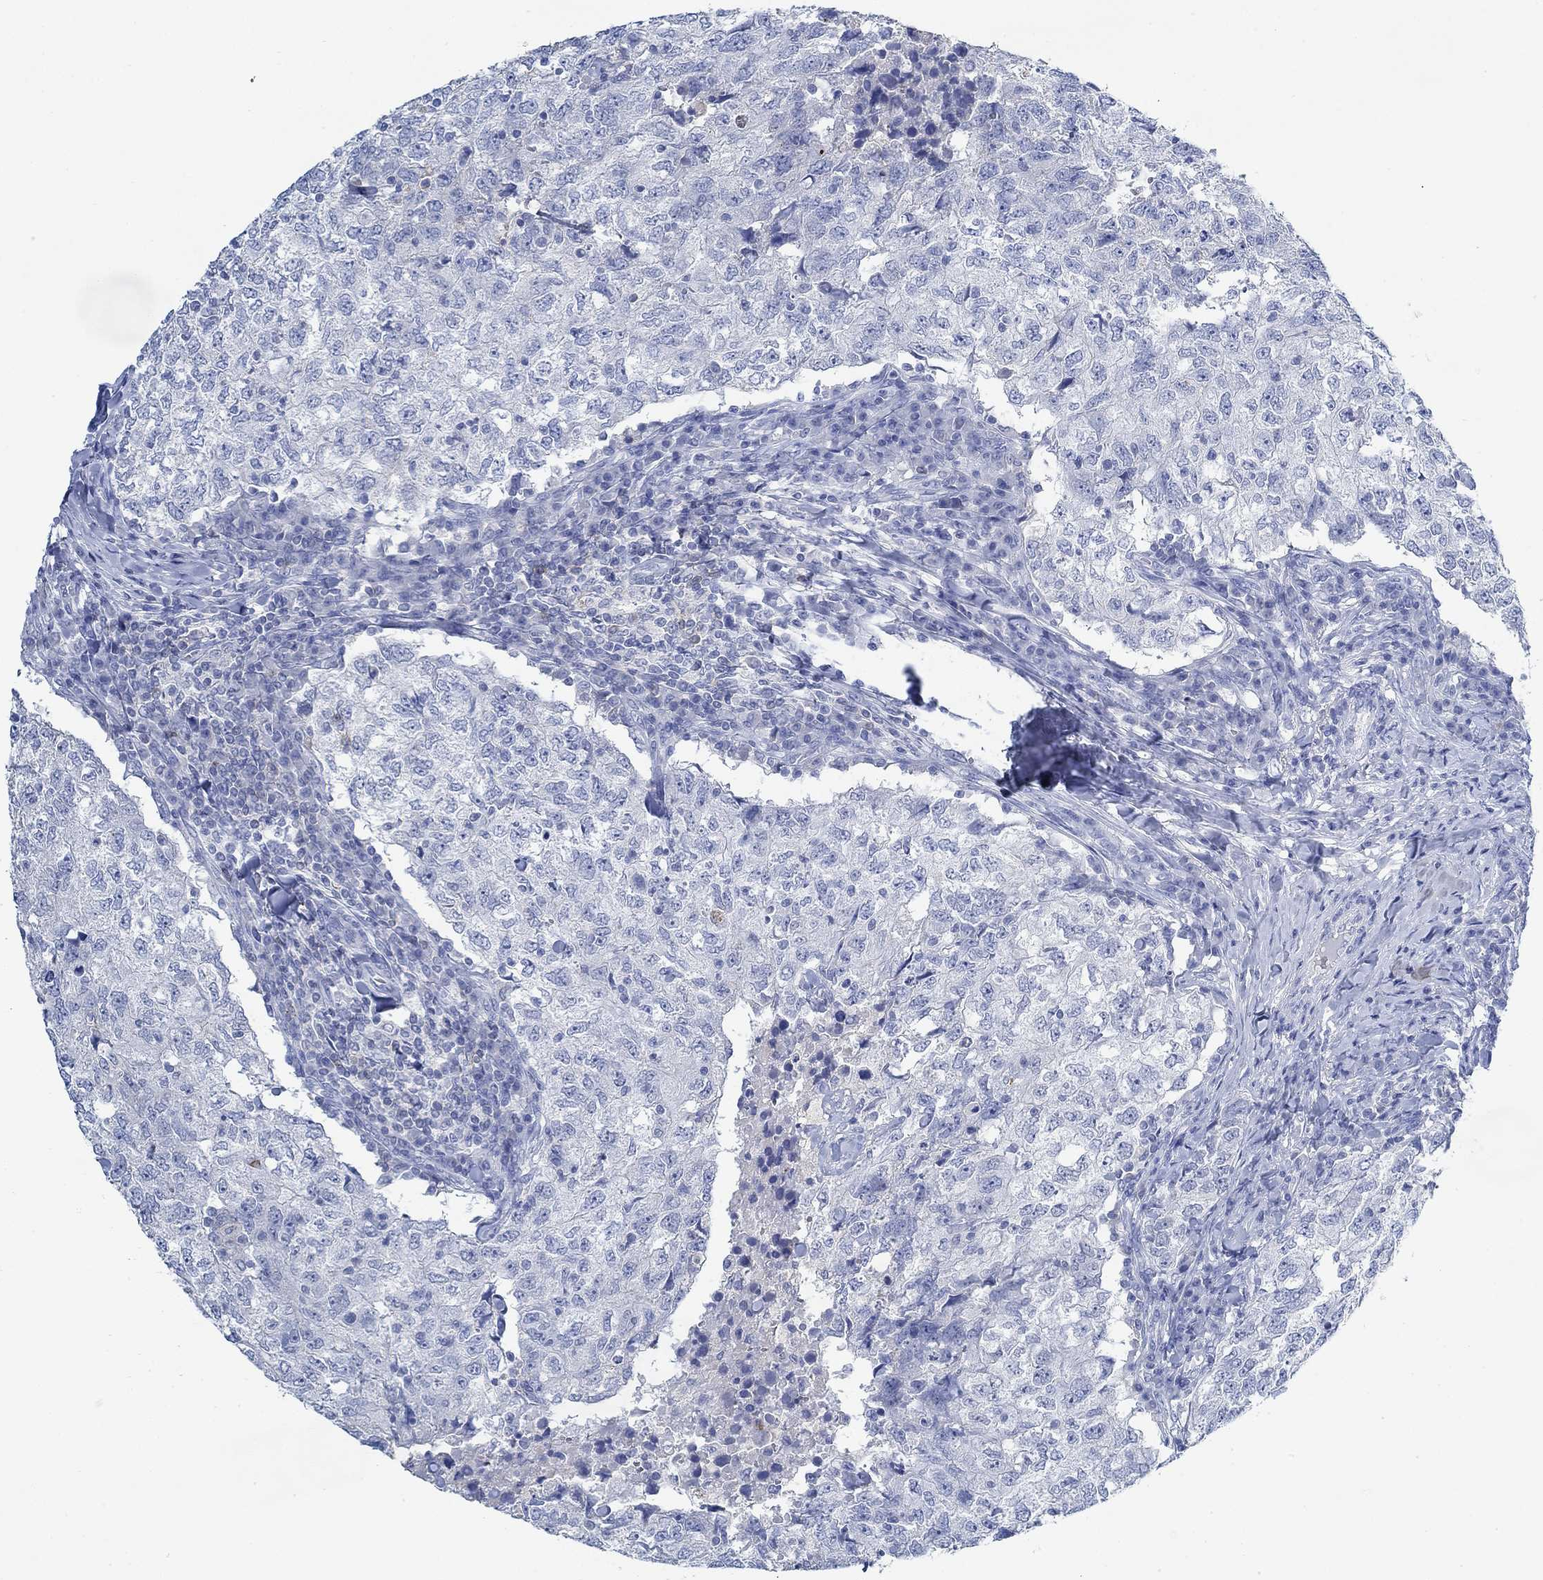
{"staining": {"intensity": "negative", "quantity": "none", "location": "none"}, "tissue": "breast cancer", "cell_type": "Tumor cells", "image_type": "cancer", "snomed": [{"axis": "morphology", "description": "Duct carcinoma"}, {"axis": "topography", "description": "Breast"}], "caption": "DAB (3,3'-diaminobenzidine) immunohistochemical staining of human invasive ductal carcinoma (breast) reveals no significant staining in tumor cells. Nuclei are stained in blue.", "gene": "PPP1R17", "patient": {"sex": "female", "age": 30}}